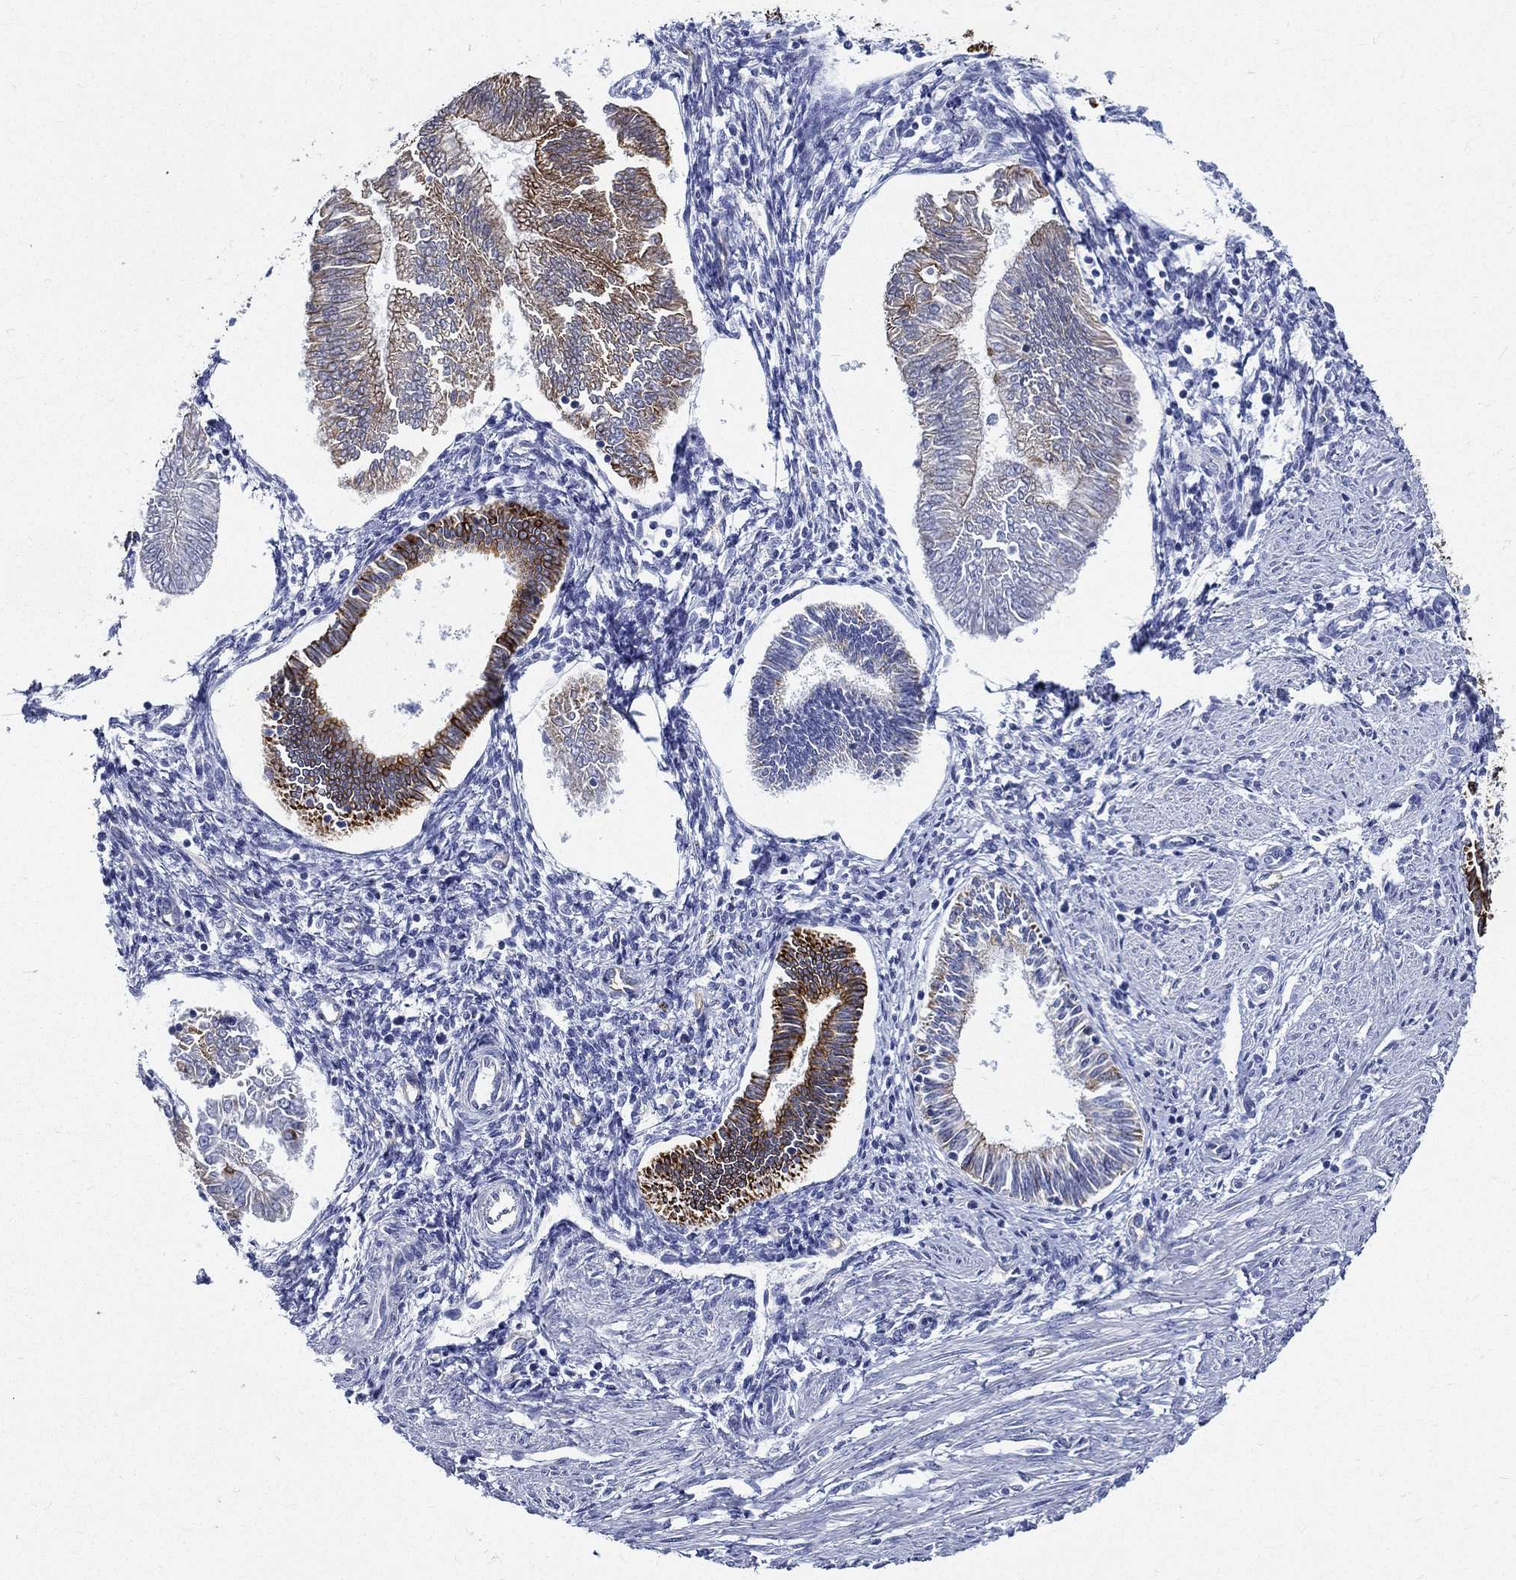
{"staining": {"intensity": "strong", "quantity": "<25%", "location": "cytoplasmic/membranous"}, "tissue": "endometrial cancer", "cell_type": "Tumor cells", "image_type": "cancer", "snomed": [{"axis": "morphology", "description": "Adenocarcinoma, NOS"}, {"axis": "topography", "description": "Endometrium"}], "caption": "Protein analysis of adenocarcinoma (endometrial) tissue displays strong cytoplasmic/membranous staining in about <25% of tumor cells. (DAB (3,3'-diaminobenzidine) IHC, brown staining for protein, blue staining for nuclei).", "gene": "NEDD9", "patient": {"sex": "female", "age": 53}}